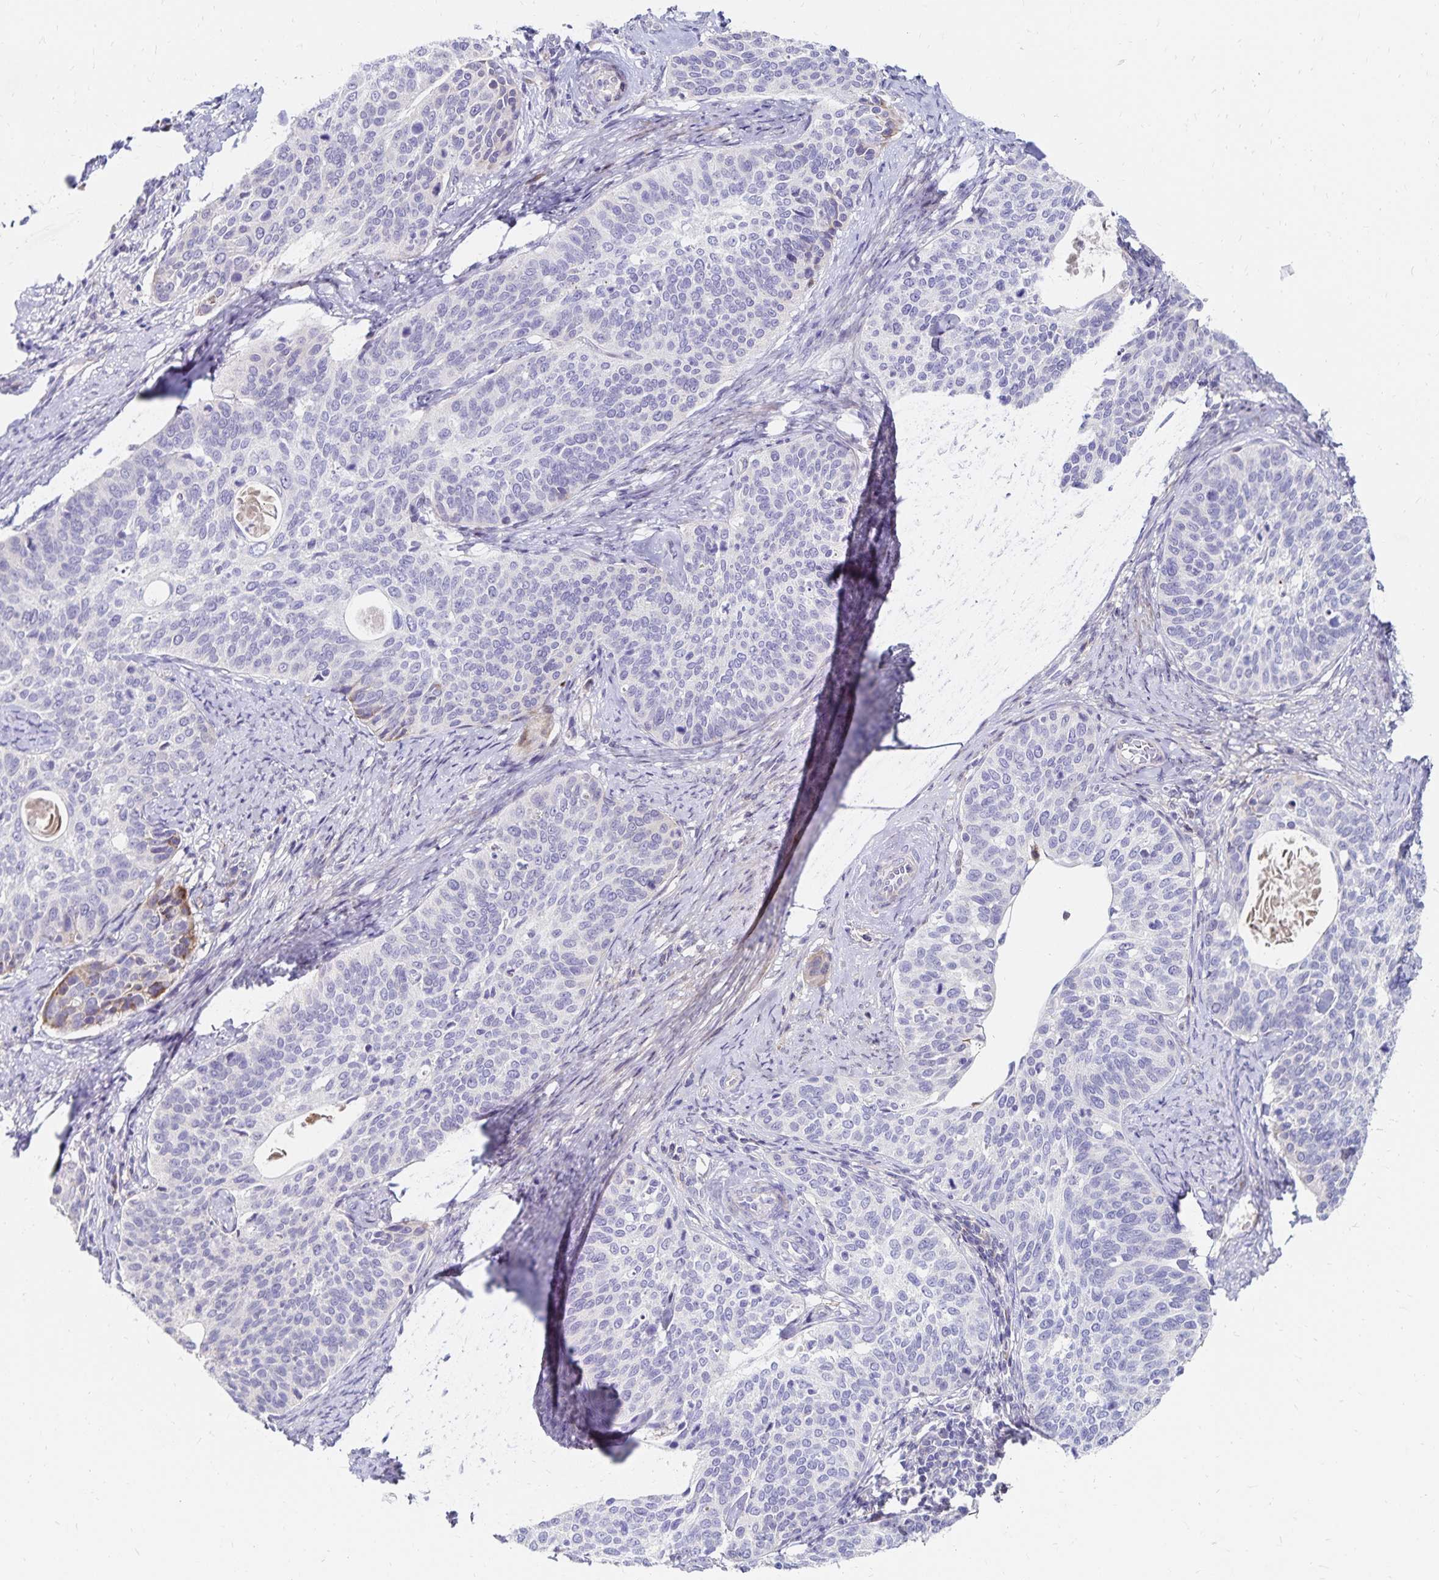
{"staining": {"intensity": "negative", "quantity": "none", "location": "none"}, "tissue": "cervical cancer", "cell_type": "Tumor cells", "image_type": "cancer", "snomed": [{"axis": "morphology", "description": "Squamous cell carcinoma, NOS"}, {"axis": "topography", "description": "Cervix"}], "caption": "Image shows no protein expression in tumor cells of squamous cell carcinoma (cervical) tissue.", "gene": "NECAP1", "patient": {"sex": "female", "age": 69}}